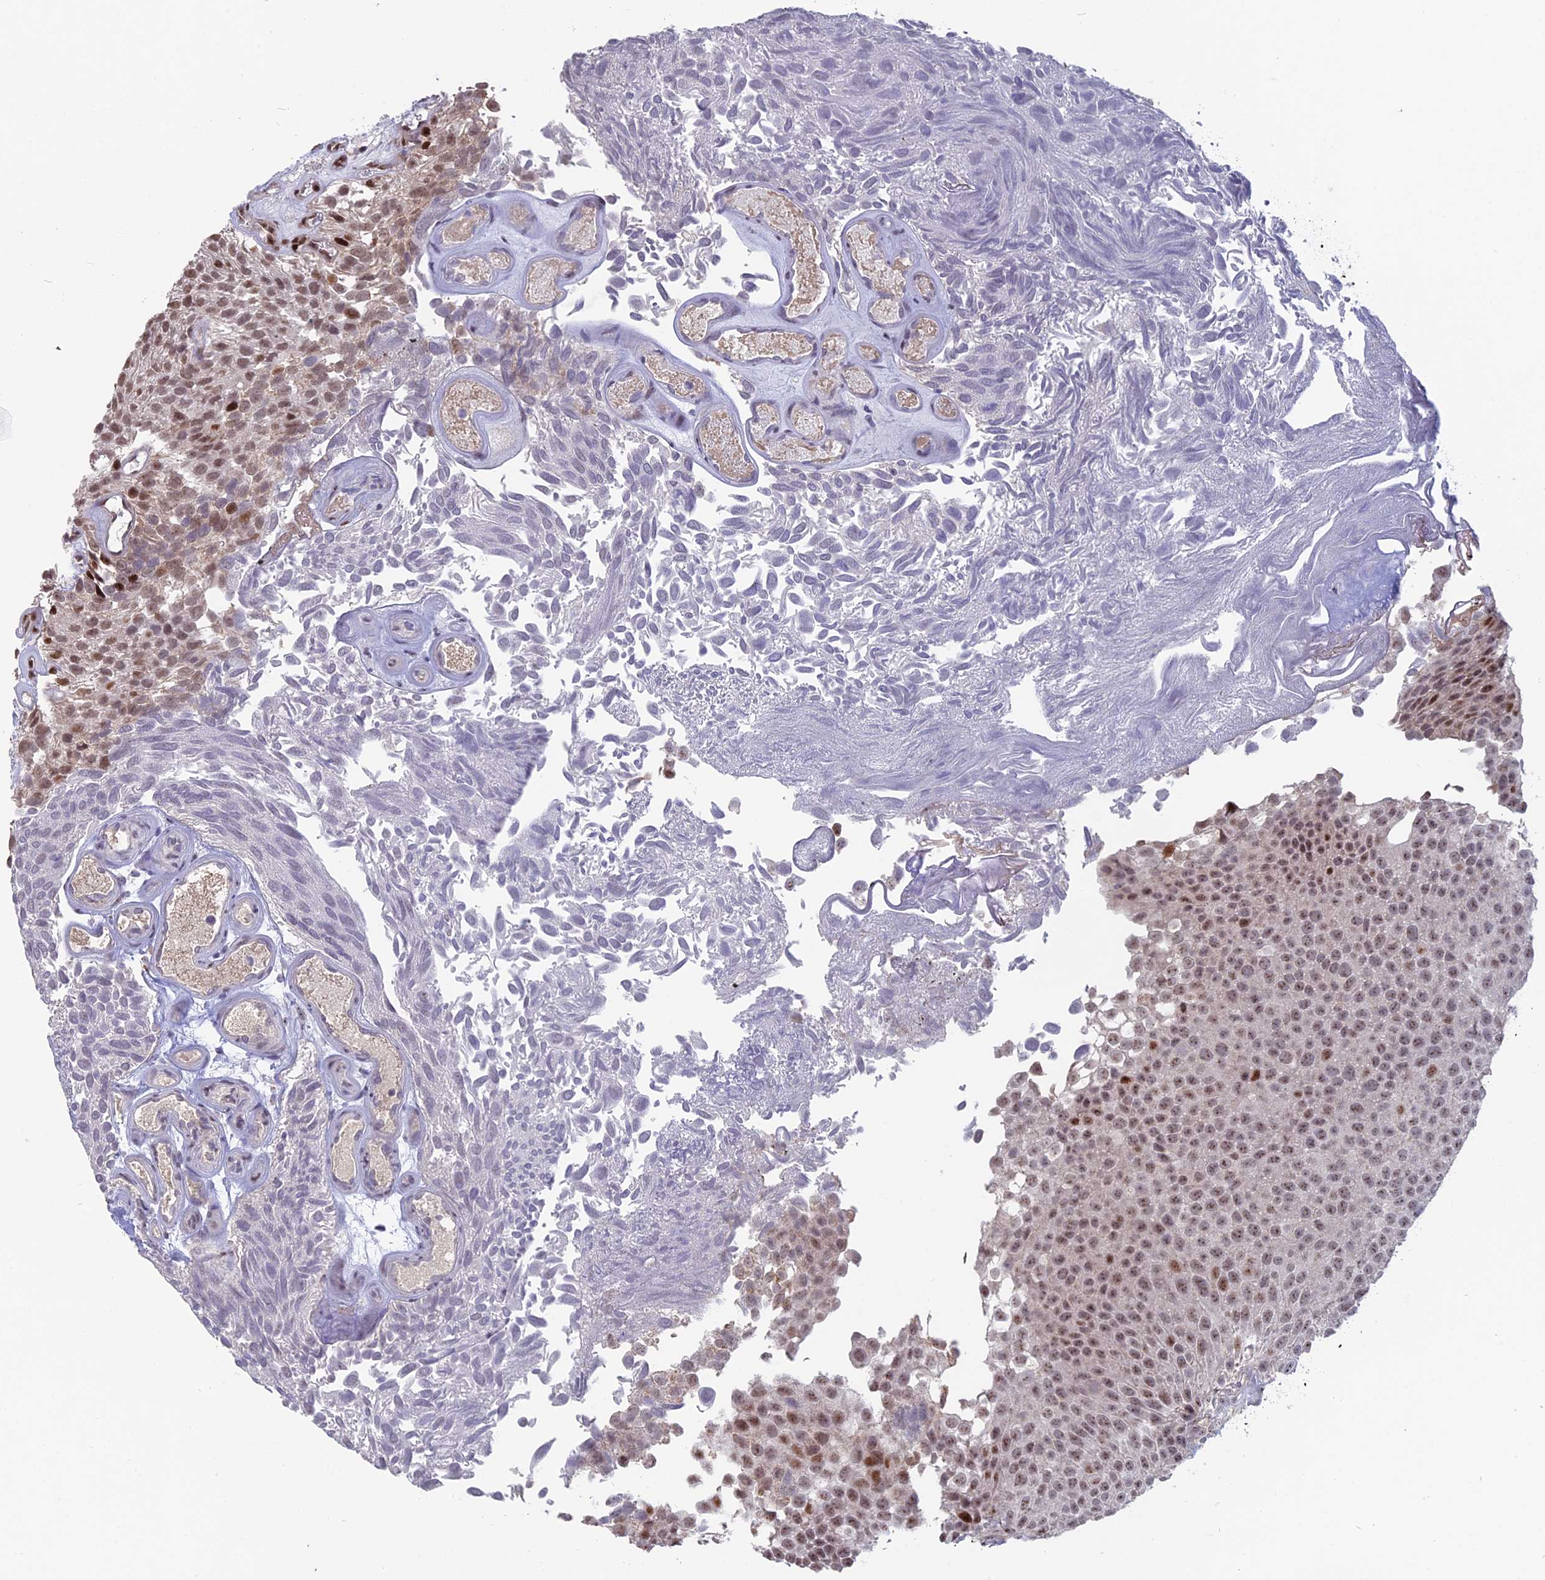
{"staining": {"intensity": "moderate", "quantity": ">75%", "location": "nuclear"}, "tissue": "urothelial cancer", "cell_type": "Tumor cells", "image_type": "cancer", "snomed": [{"axis": "morphology", "description": "Urothelial carcinoma, Low grade"}, {"axis": "topography", "description": "Urinary bladder"}], "caption": "An immunohistochemistry (IHC) image of tumor tissue is shown. Protein staining in brown labels moderate nuclear positivity in urothelial cancer within tumor cells.", "gene": "FAM131A", "patient": {"sex": "male", "age": 89}}